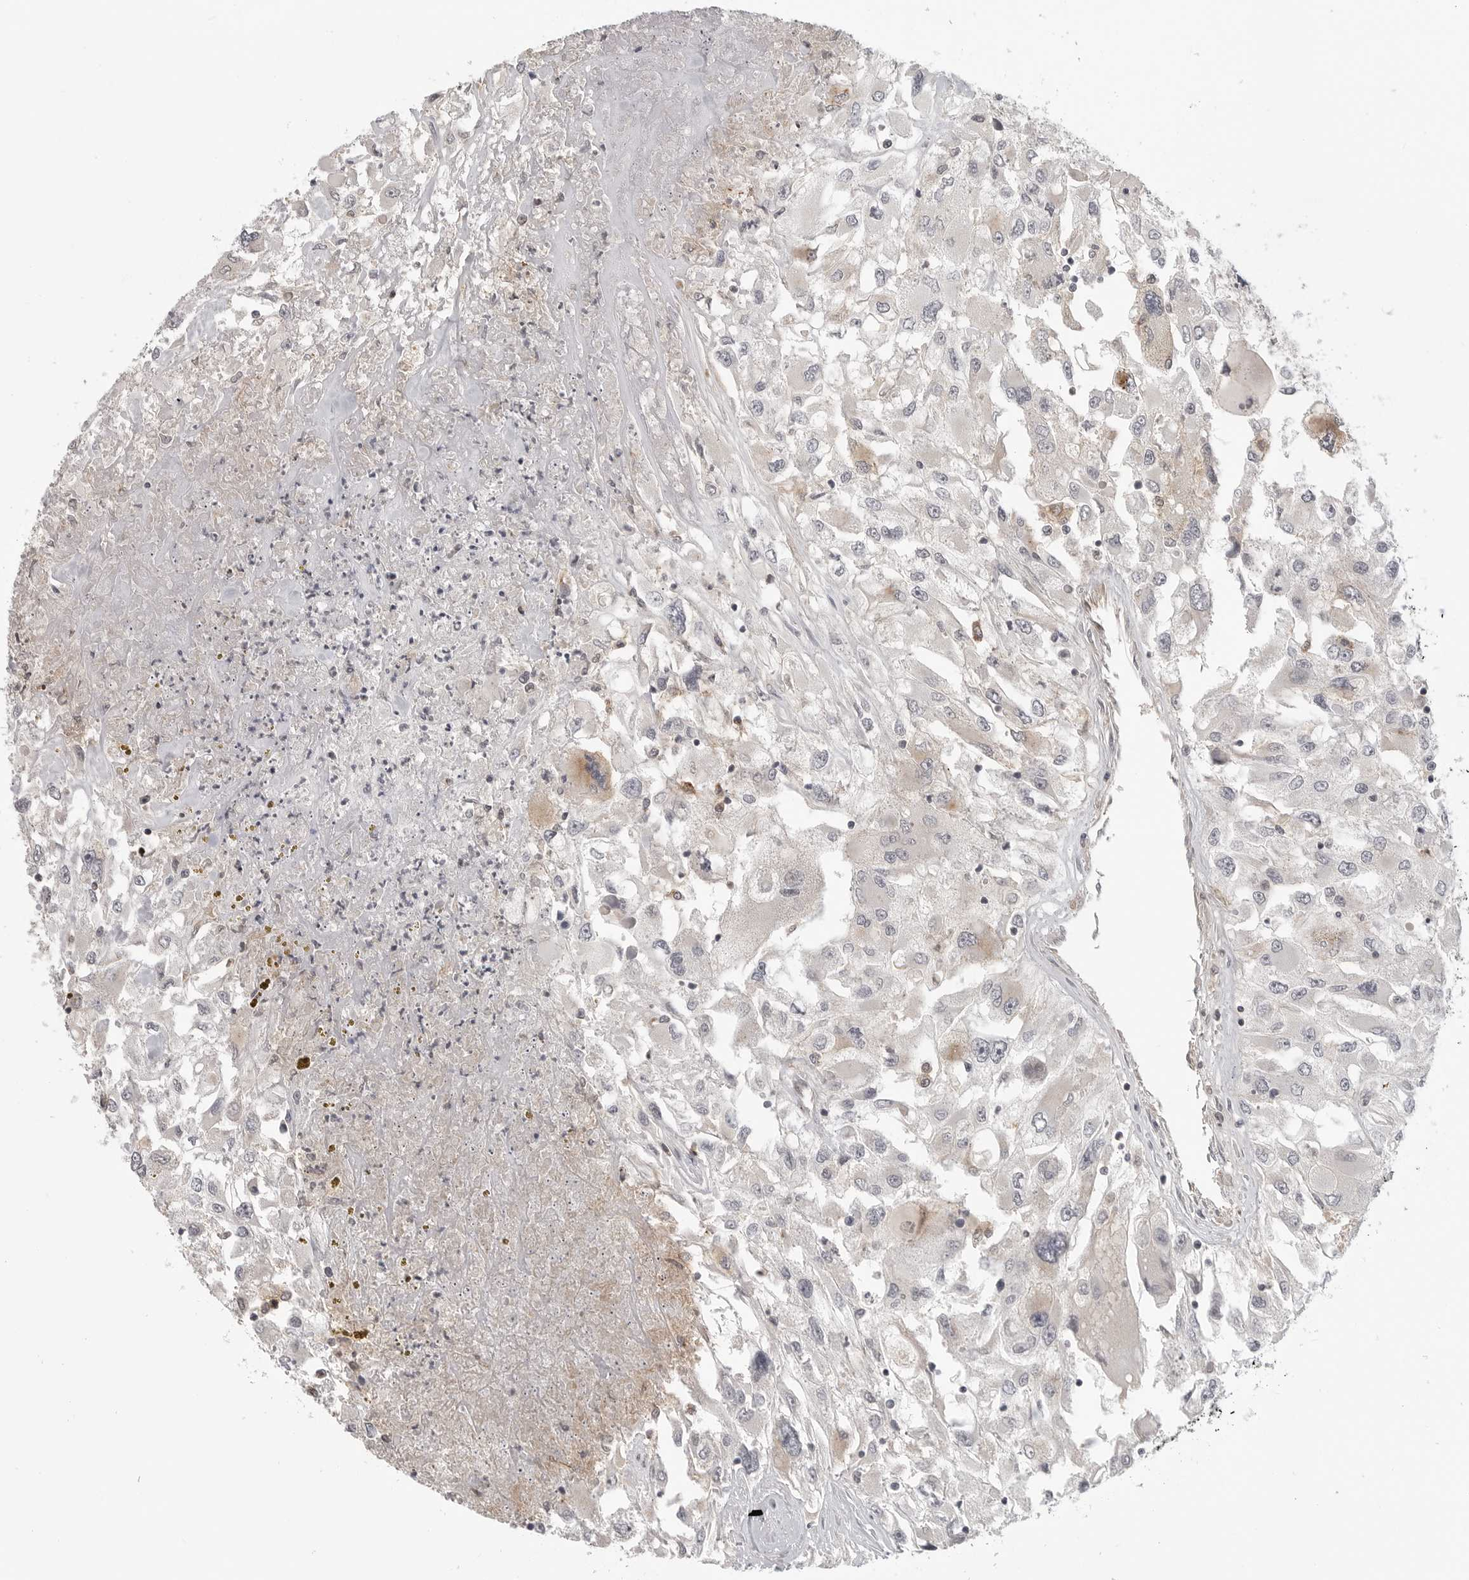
{"staining": {"intensity": "weak", "quantity": "<25%", "location": "cytoplasmic/membranous"}, "tissue": "renal cancer", "cell_type": "Tumor cells", "image_type": "cancer", "snomed": [{"axis": "morphology", "description": "Adenocarcinoma, NOS"}, {"axis": "topography", "description": "Kidney"}], "caption": "IHC of renal cancer (adenocarcinoma) displays no positivity in tumor cells.", "gene": "IFNGR1", "patient": {"sex": "female", "age": 52}}